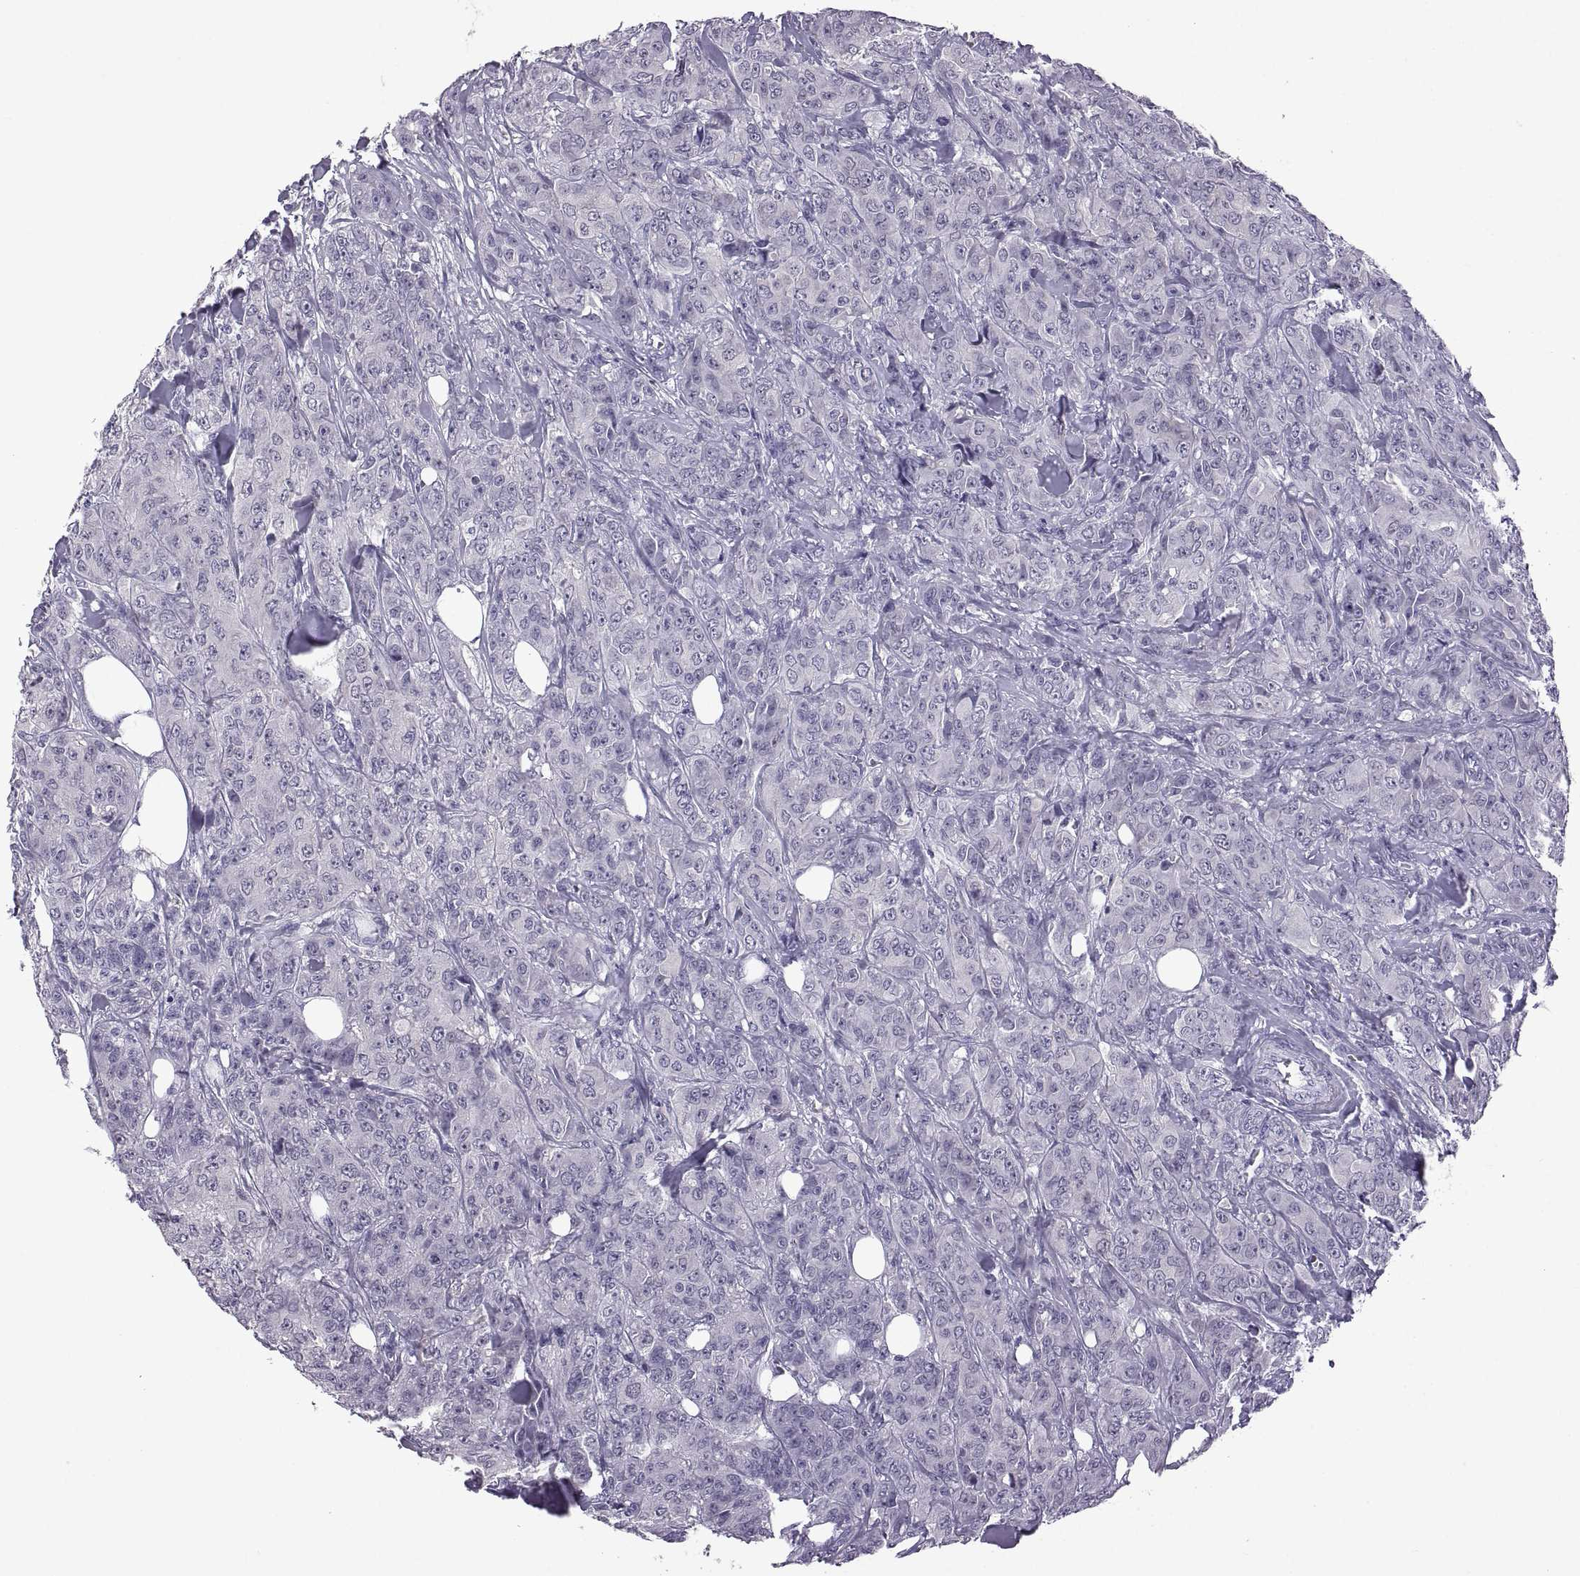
{"staining": {"intensity": "negative", "quantity": "none", "location": "none"}, "tissue": "breast cancer", "cell_type": "Tumor cells", "image_type": "cancer", "snomed": [{"axis": "morphology", "description": "Duct carcinoma"}, {"axis": "topography", "description": "Breast"}], "caption": "IHC micrograph of breast cancer stained for a protein (brown), which reveals no positivity in tumor cells.", "gene": "RDM1", "patient": {"sex": "female", "age": 43}}